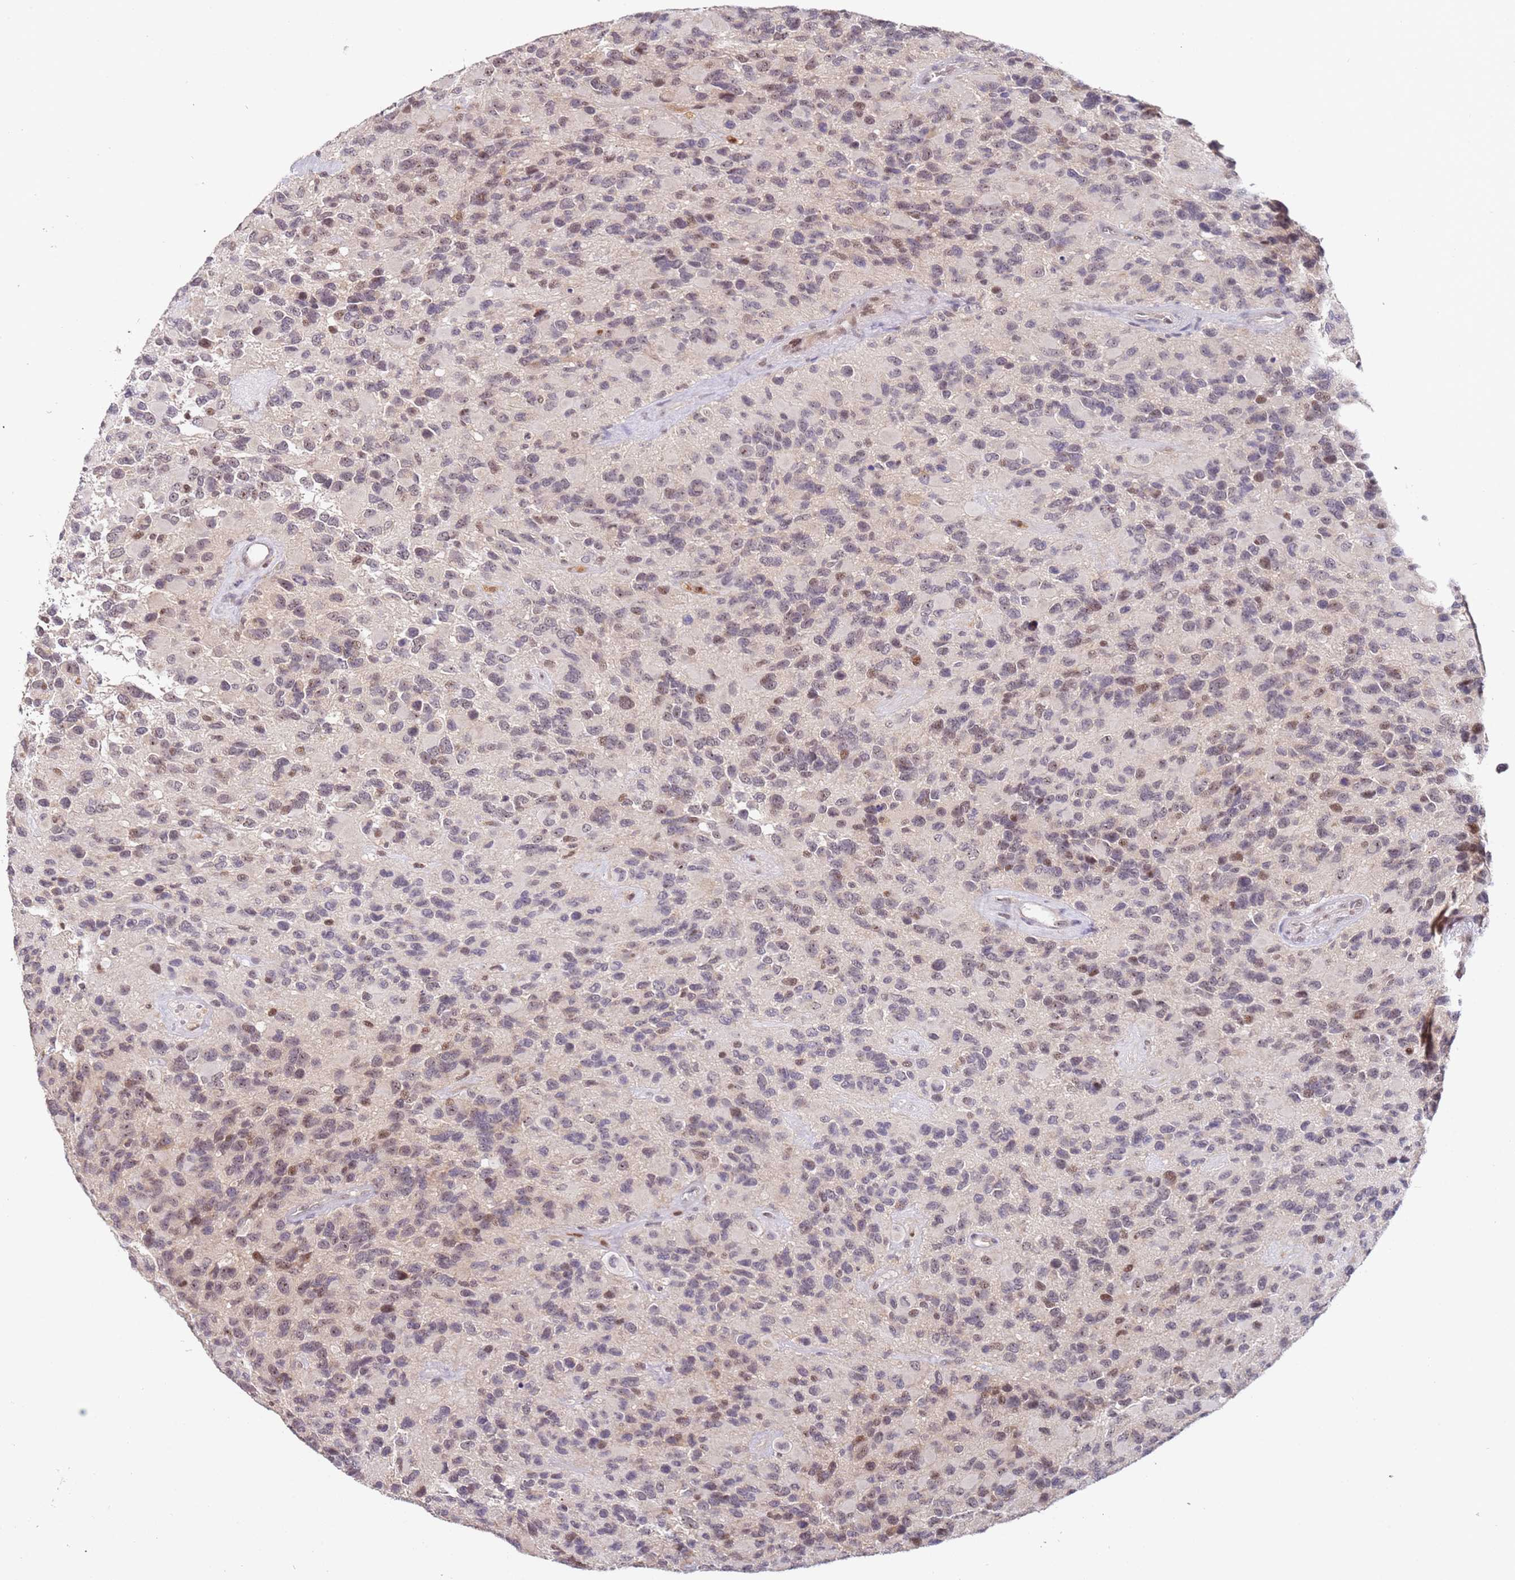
{"staining": {"intensity": "weak", "quantity": "25%-75%", "location": "nuclear"}, "tissue": "glioma", "cell_type": "Tumor cells", "image_type": "cancer", "snomed": [{"axis": "morphology", "description": "Glioma, malignant, High grade"}, {"axis": "topography", "description": "Brain"}], "caption": "Protein expression analysis of human malignant glioma (high-grade) reveals weak nuclear expression in about 25%-75% of tumor cells. Ihc stains the protein of interest in brown and the nuclei are stained blue.", "gene": "LGALSL", "patient": {"sex": "male", "age": 77}}